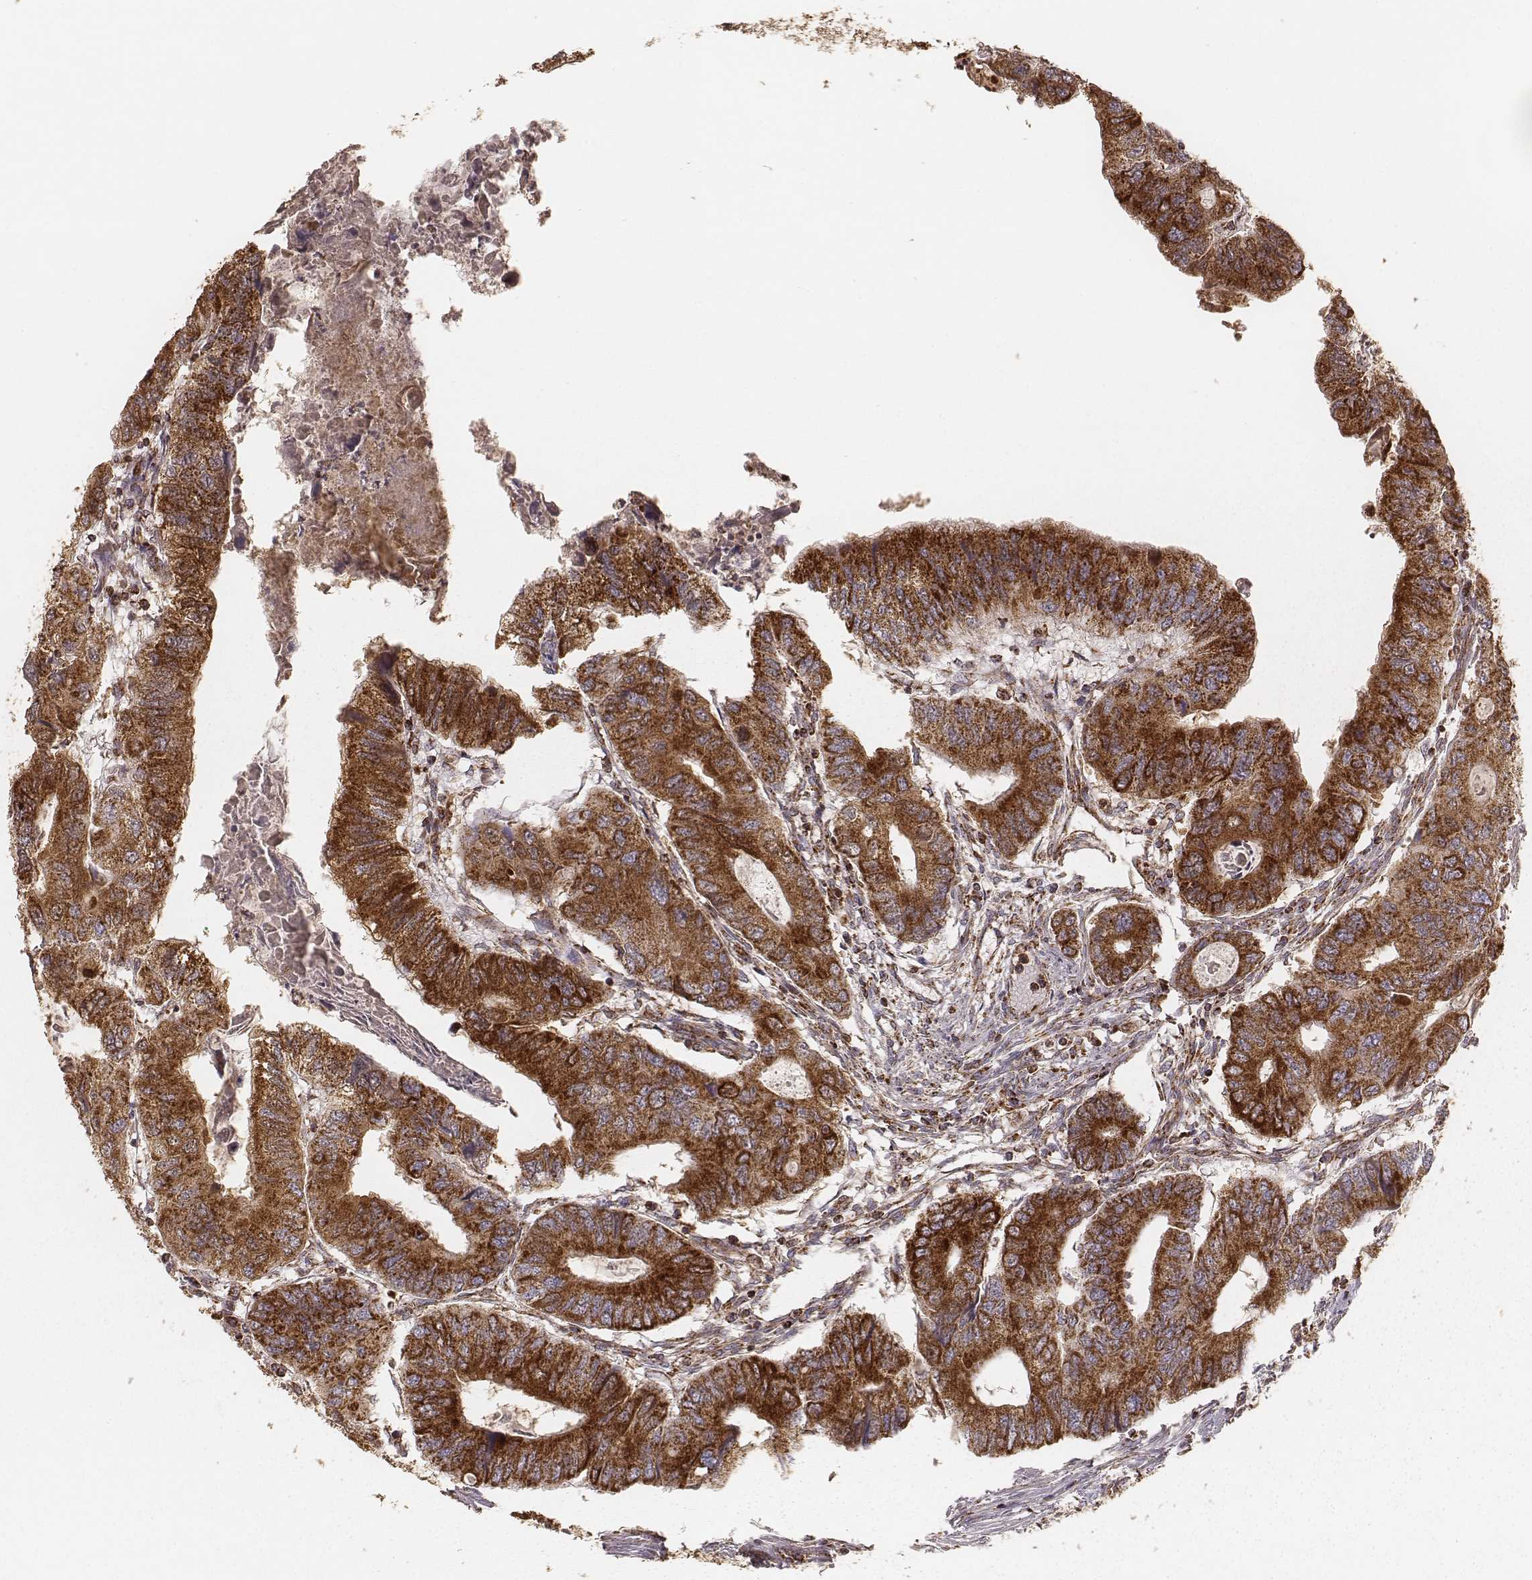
{"staining": {"intensity": "strong", "quantity": ">75%", "location": "cytoplasmic/membranous"}, "tissue": "colorectal cancer", "cell_type": "Tumor cells", "image_type": "cancer", "snomed": [{"axis": "morphology", "description": "Adenocarcinoma, NOS"}, {"axis": "topography", "description": "Colon"}], "caption": "Immunohistochemistry (IHC) photomicrograph of neoplastic tissue: colorectal cancer stained using IHC demonstrates high levels of strong protein expression localized specifically in the cytoplasmic/membranous of tumor cells, appearing as a cytoplasmic/membranous brown color.", "gene": "CS", "patient": {"sex": "male", "age": 53}}